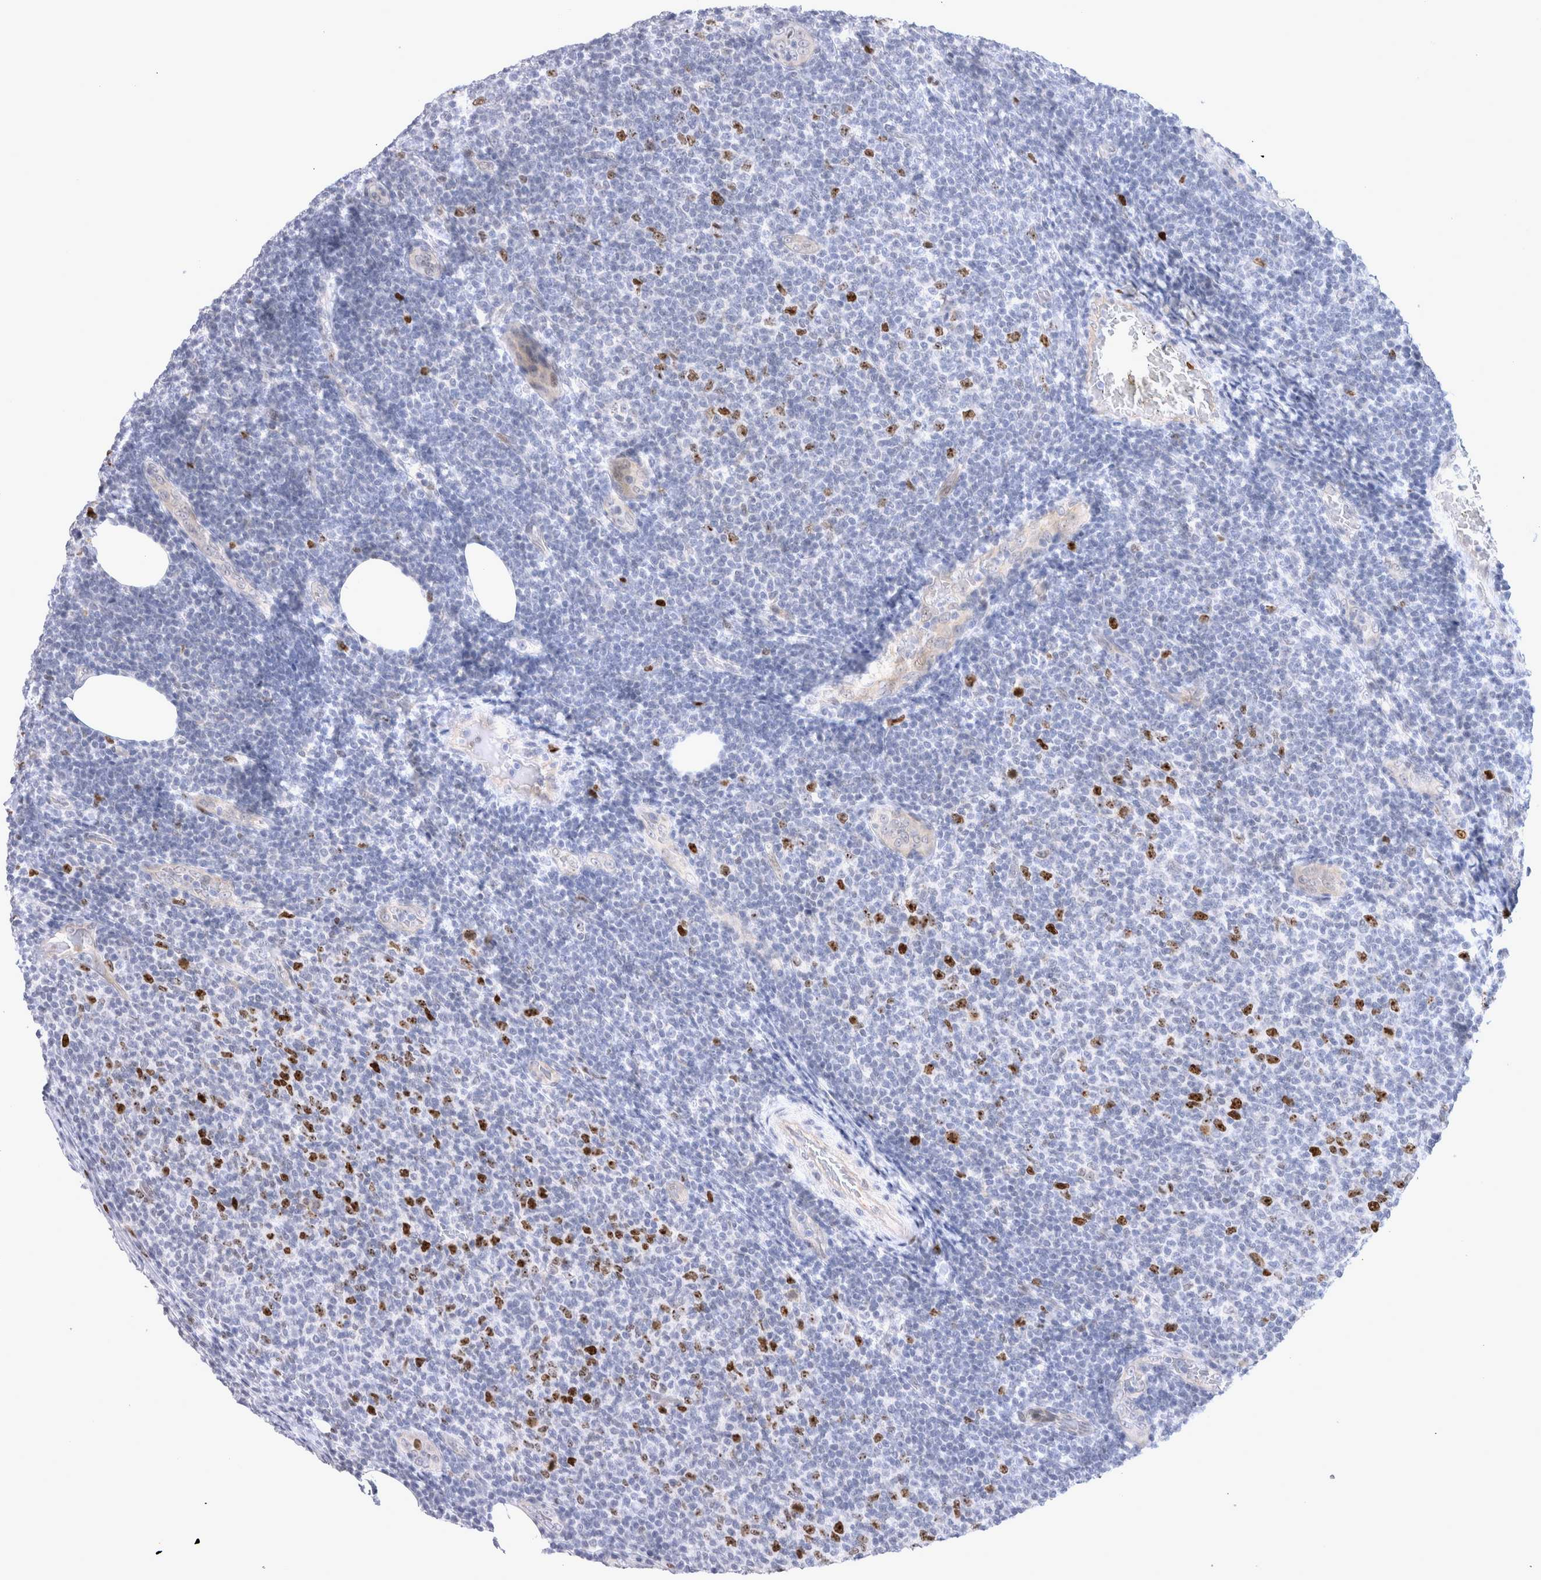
{"staining": {"intensity": "strong", "quantity": "<25%", "location": "nuclear"}, "tissue": "lymphoma", "cell_type": "Tumor cells", "image_type": "cancer", "snomed": [{"axis": "morphology", "description": "Malignant lymphoma, non-Hodgkin's type, Low grade"}, {"axis": "topography", "description": "Lymph node"}], "caption": "The immunohistochemical stain highlights strong nuclear staining in tumor cells of malignant lymphoma, non-Hodgkin's type (low-grade) tissue. The protein of interest is shown in brown color, while the nuclei are stained blue.", "gene": "KIF18B", "patient": {"sex": "male", "age": 66}}